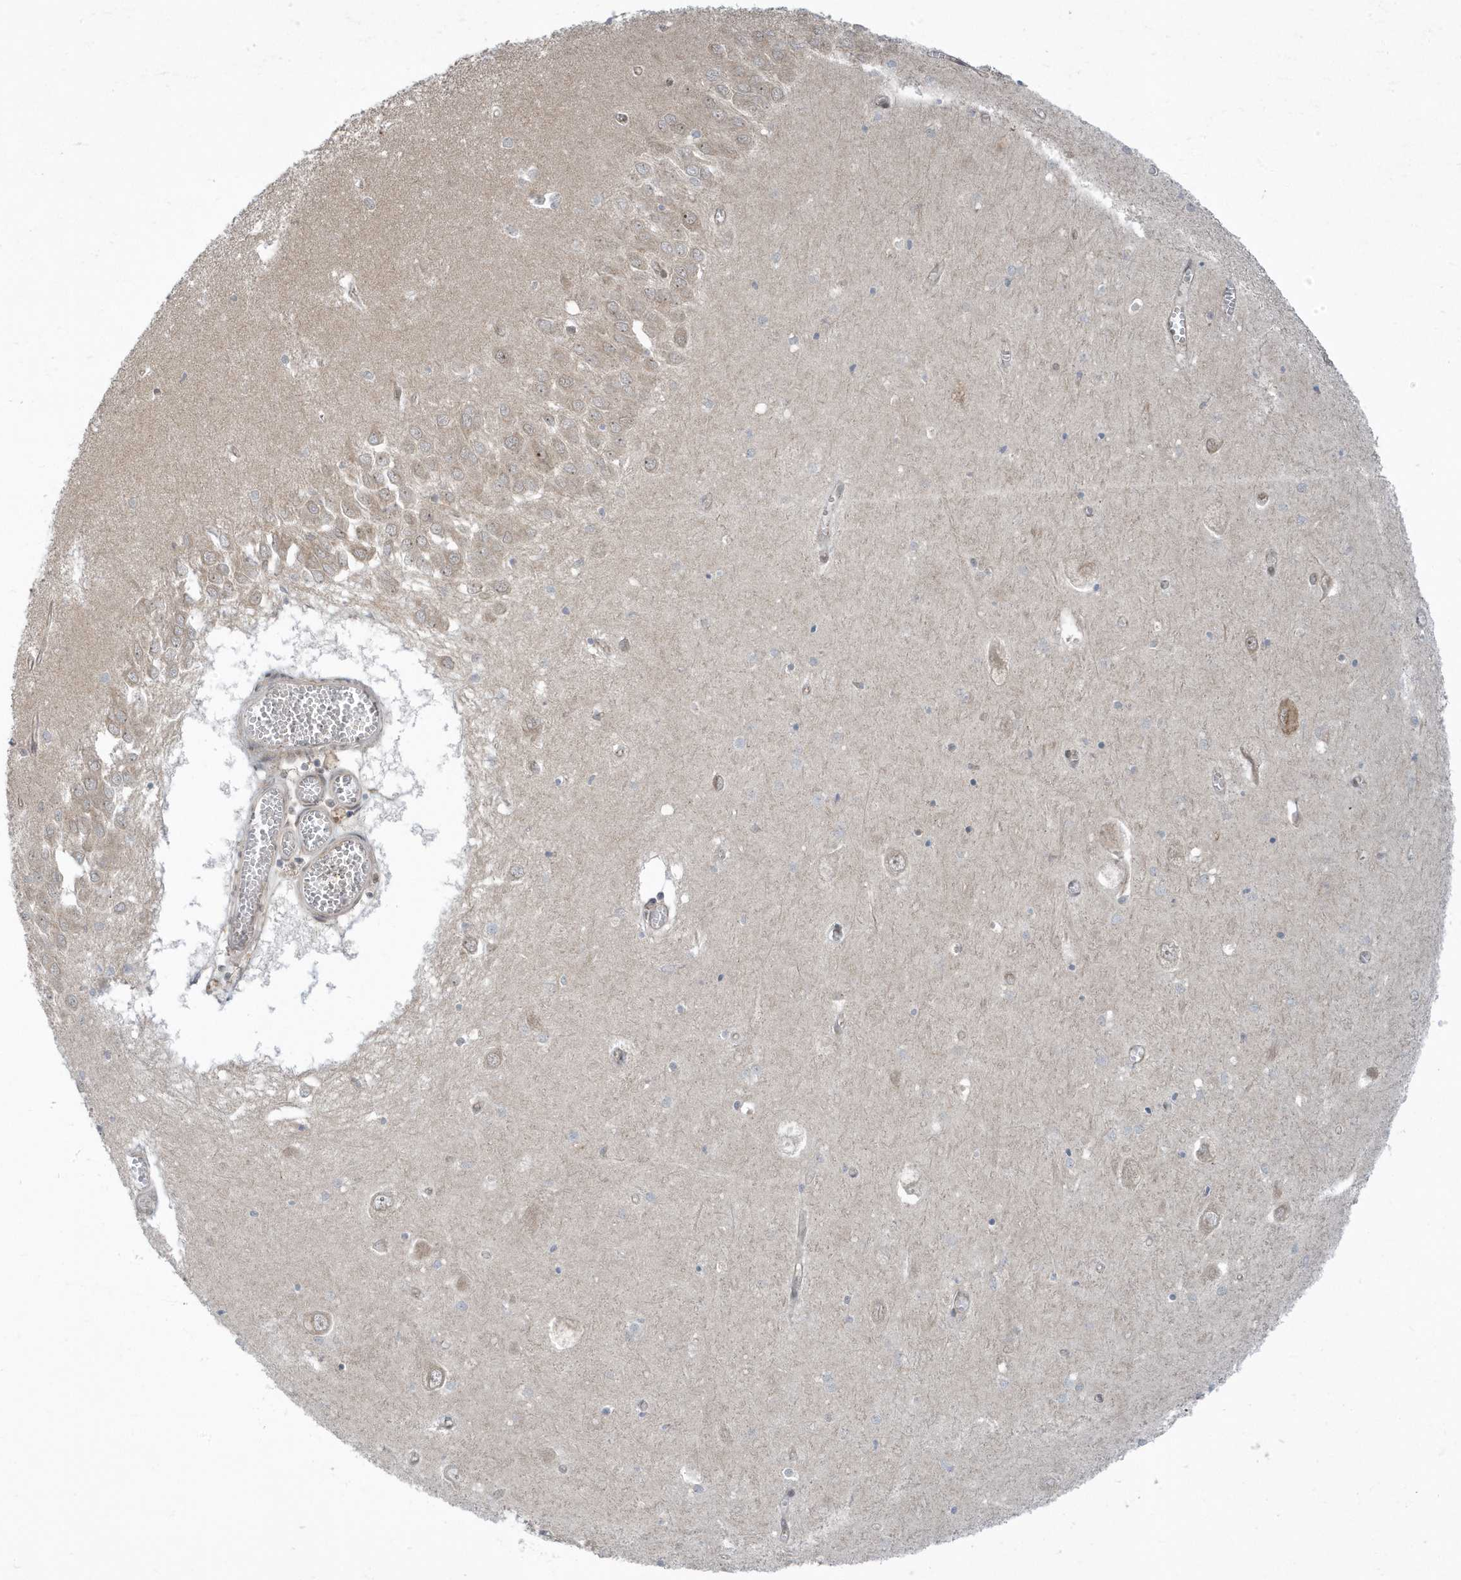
{"staining": {"intensity": "negative", "quantity": "none", "location": "none"}, "tissue": "hippocampus", "cell_type": "Glial cells", "image_type": "normal", "snomed": [{"axis": "morphology", "description": "Normal tissue, NOS"}, {"axis": "topography", "description": "Hippocampus"}], "caption": "IHC image of benign hippocampus: hippocampus stained with DAB displays no significant protein positivity in glial cells.", "gene": "USP53", "patient": {"sex": "male", "age": 70}}